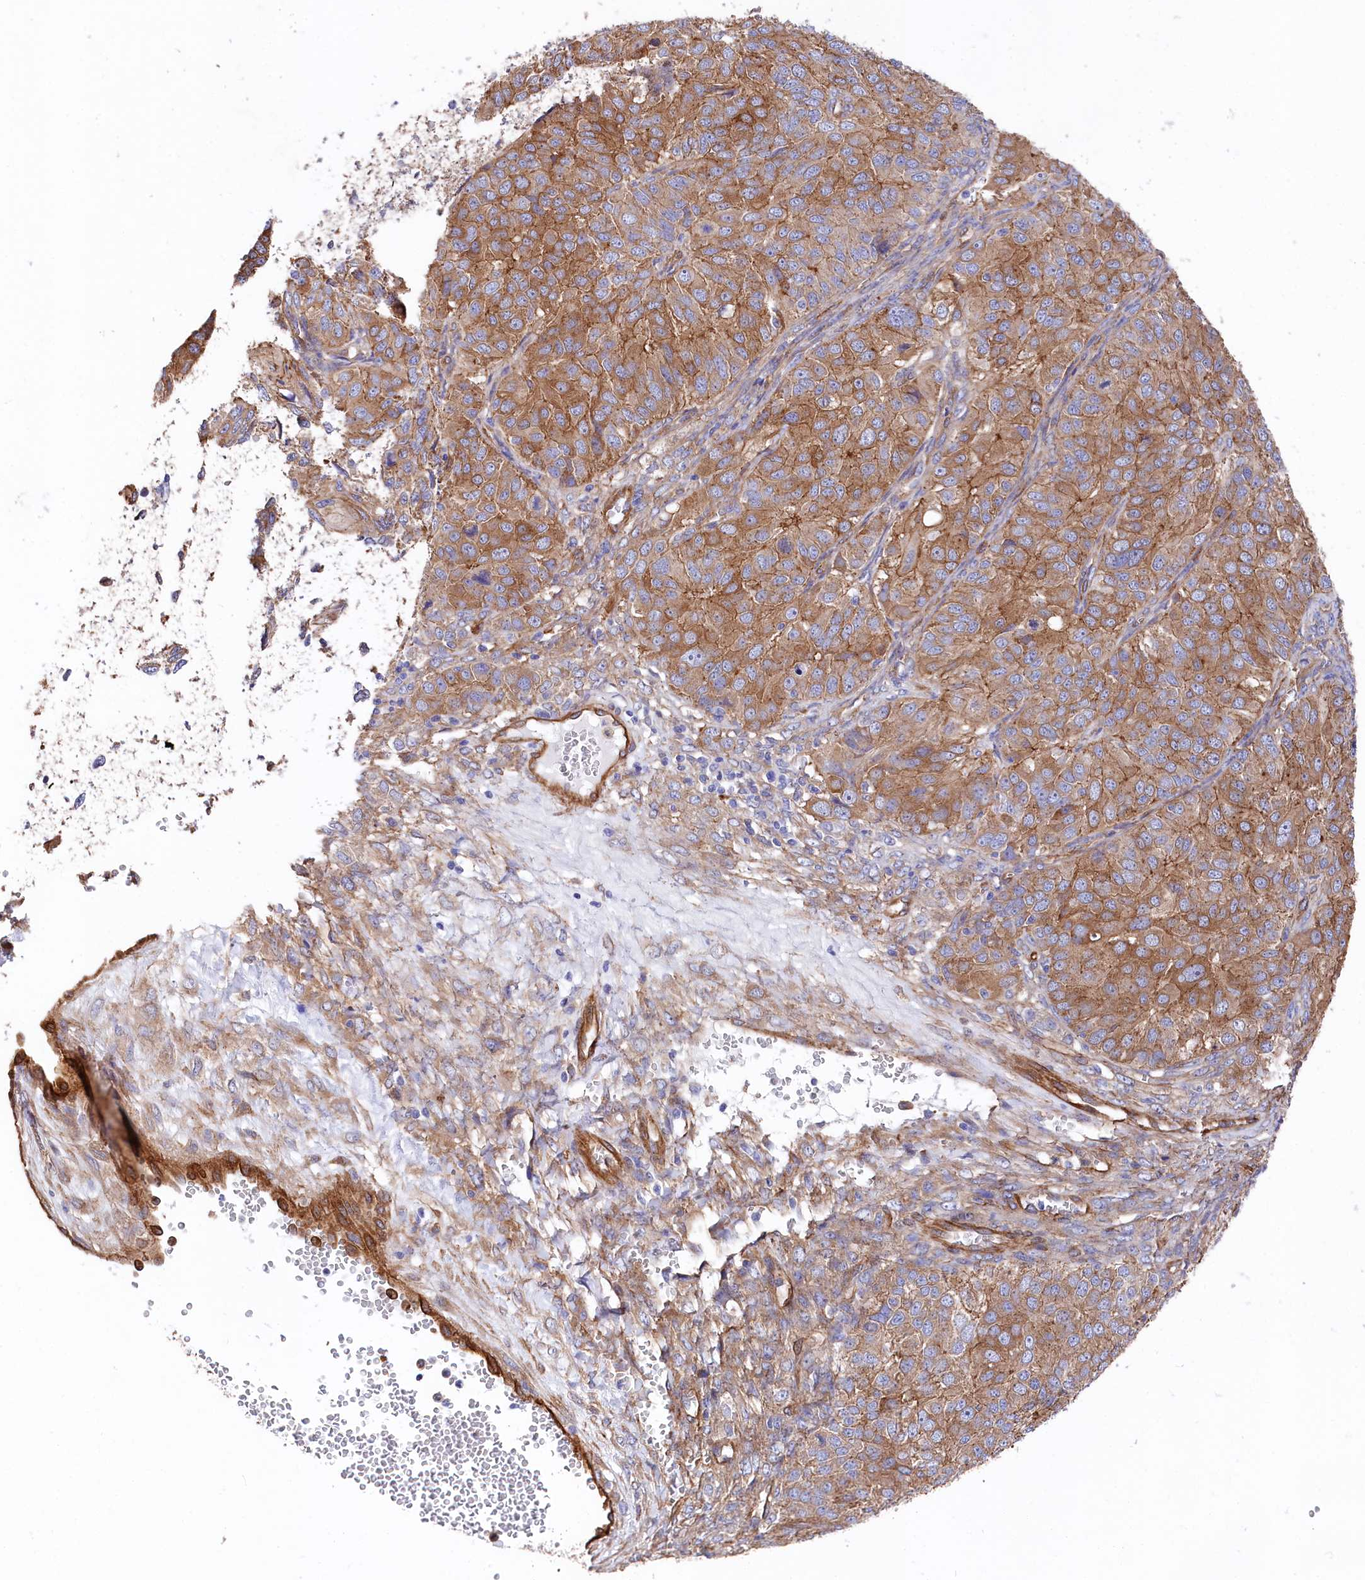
{"staining": {"intensity": "moderate", "quantity": ">75%", "location": "cytoplasmic/membranous"}, "tissue": "ovarian cancer", "cell_type": "Tumor cells", "image_type": "cancer", "snomed": [{"axis": "morphology", "description": "Carcinoma, endometroid"}, {"axis": "topography", "description": "Ovary"}], "caption": "Immunohistochemistry of endometroid carcinoma (ovarian) exhibits medium levels of moderate cytoplasmic/membranous staining in approximately >75% of tumor cells.", "gene": "TNKS1BP1", "patient": {"sex": "female", "age": 51}}